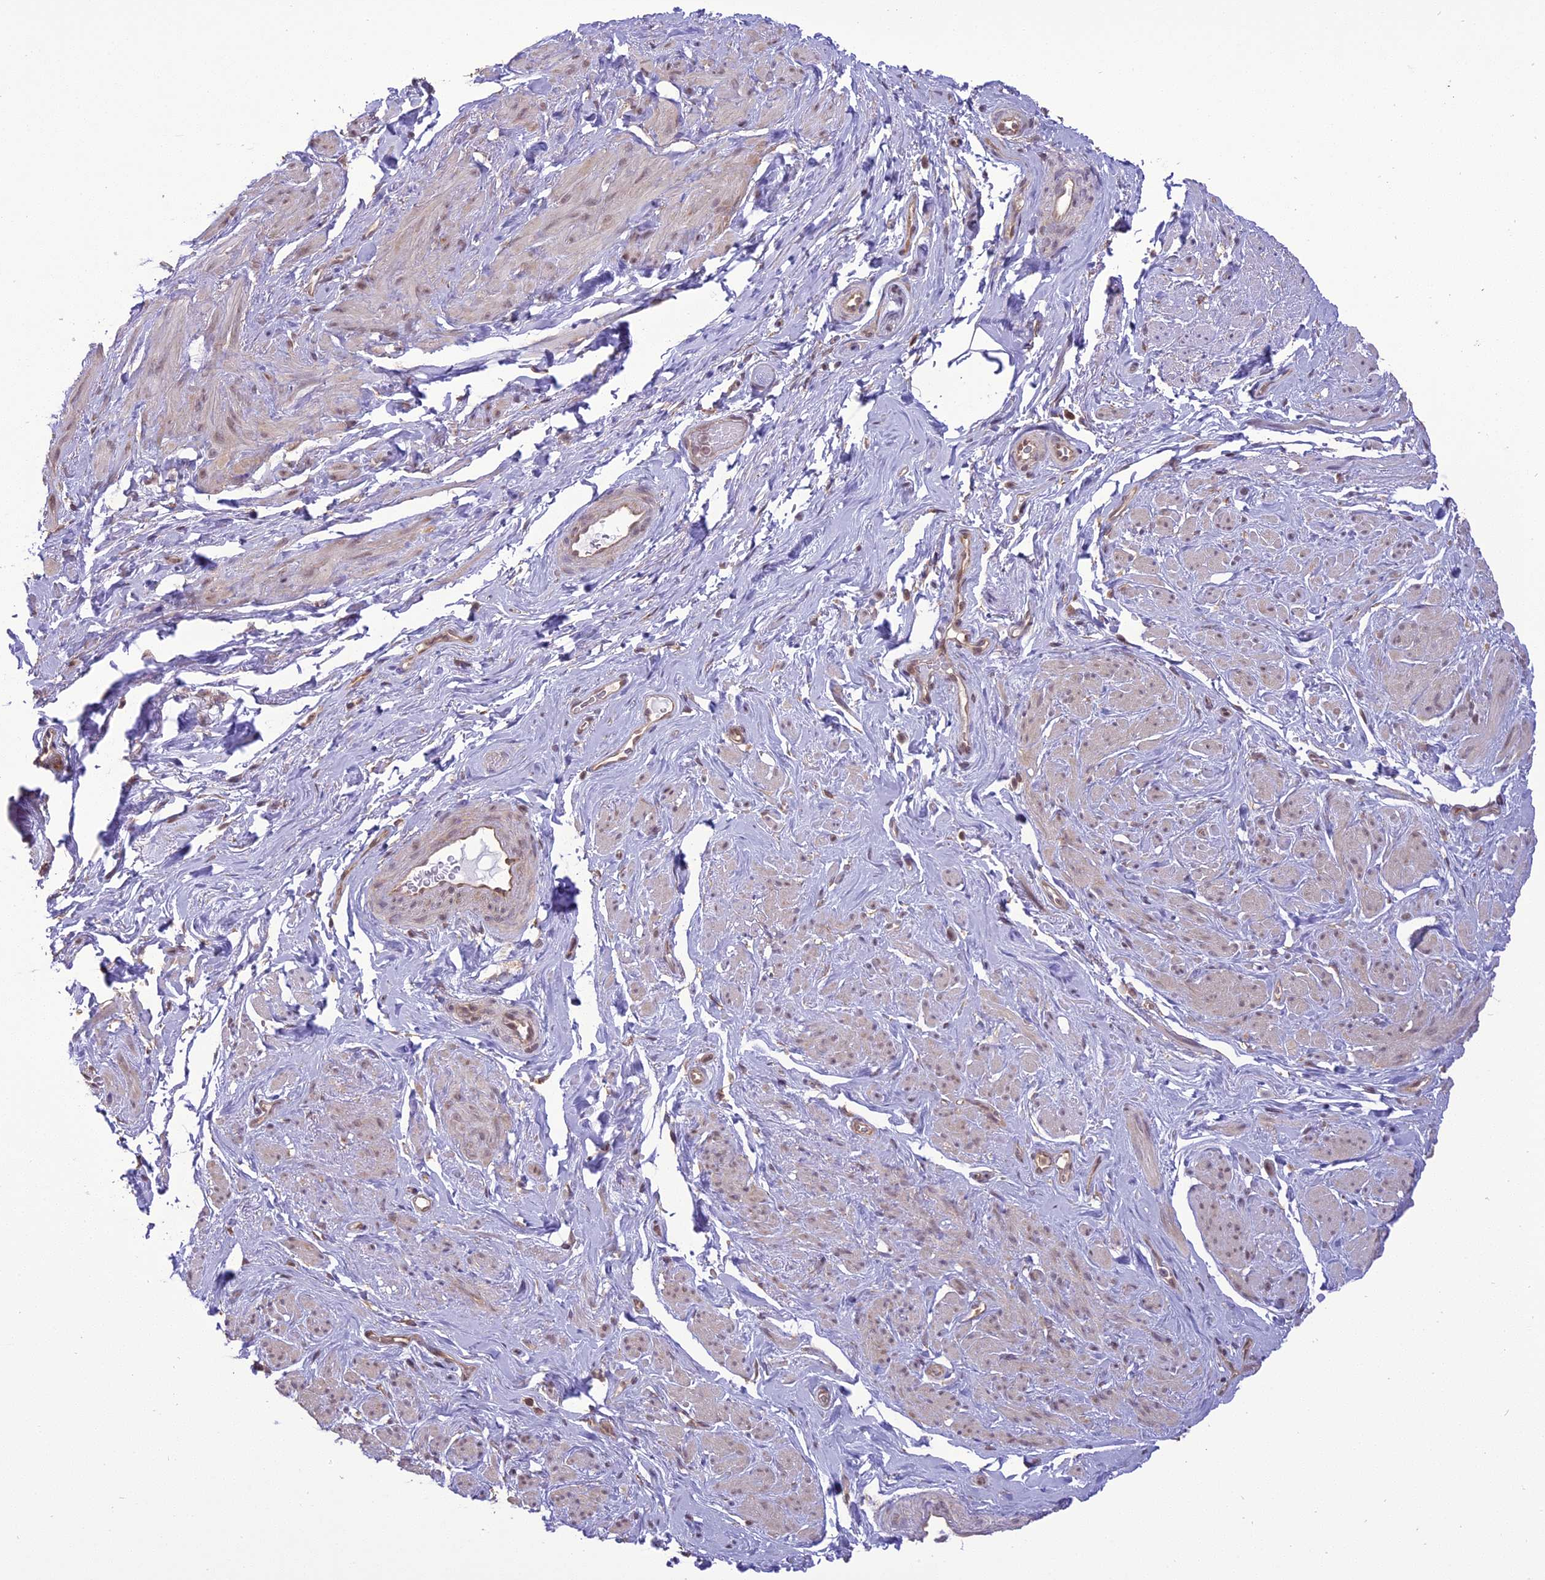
{"staining": {"intensity": "weak", "quantity": "25%-75%", "location": "nuclear"}, "tissue": "smooth muscle", "cell_type": "Smooth muscle cells", "image_type": "normal", "snomed": [{"axis": "morphology", "description": "Normal tissue, NOS"}, {"axis": "topography", "description": "Smooth muscle"}, {"axis": "topography", "description": "Peripheral nerve tissue"}], "caption": "This is a photomicrograph of IHC staining of normal smooth muscle, which shows weak staining in the nuclear of smooth muscle cells.", "gene": "TIGD7", "patient": {"sex": "male", "age": 69}}